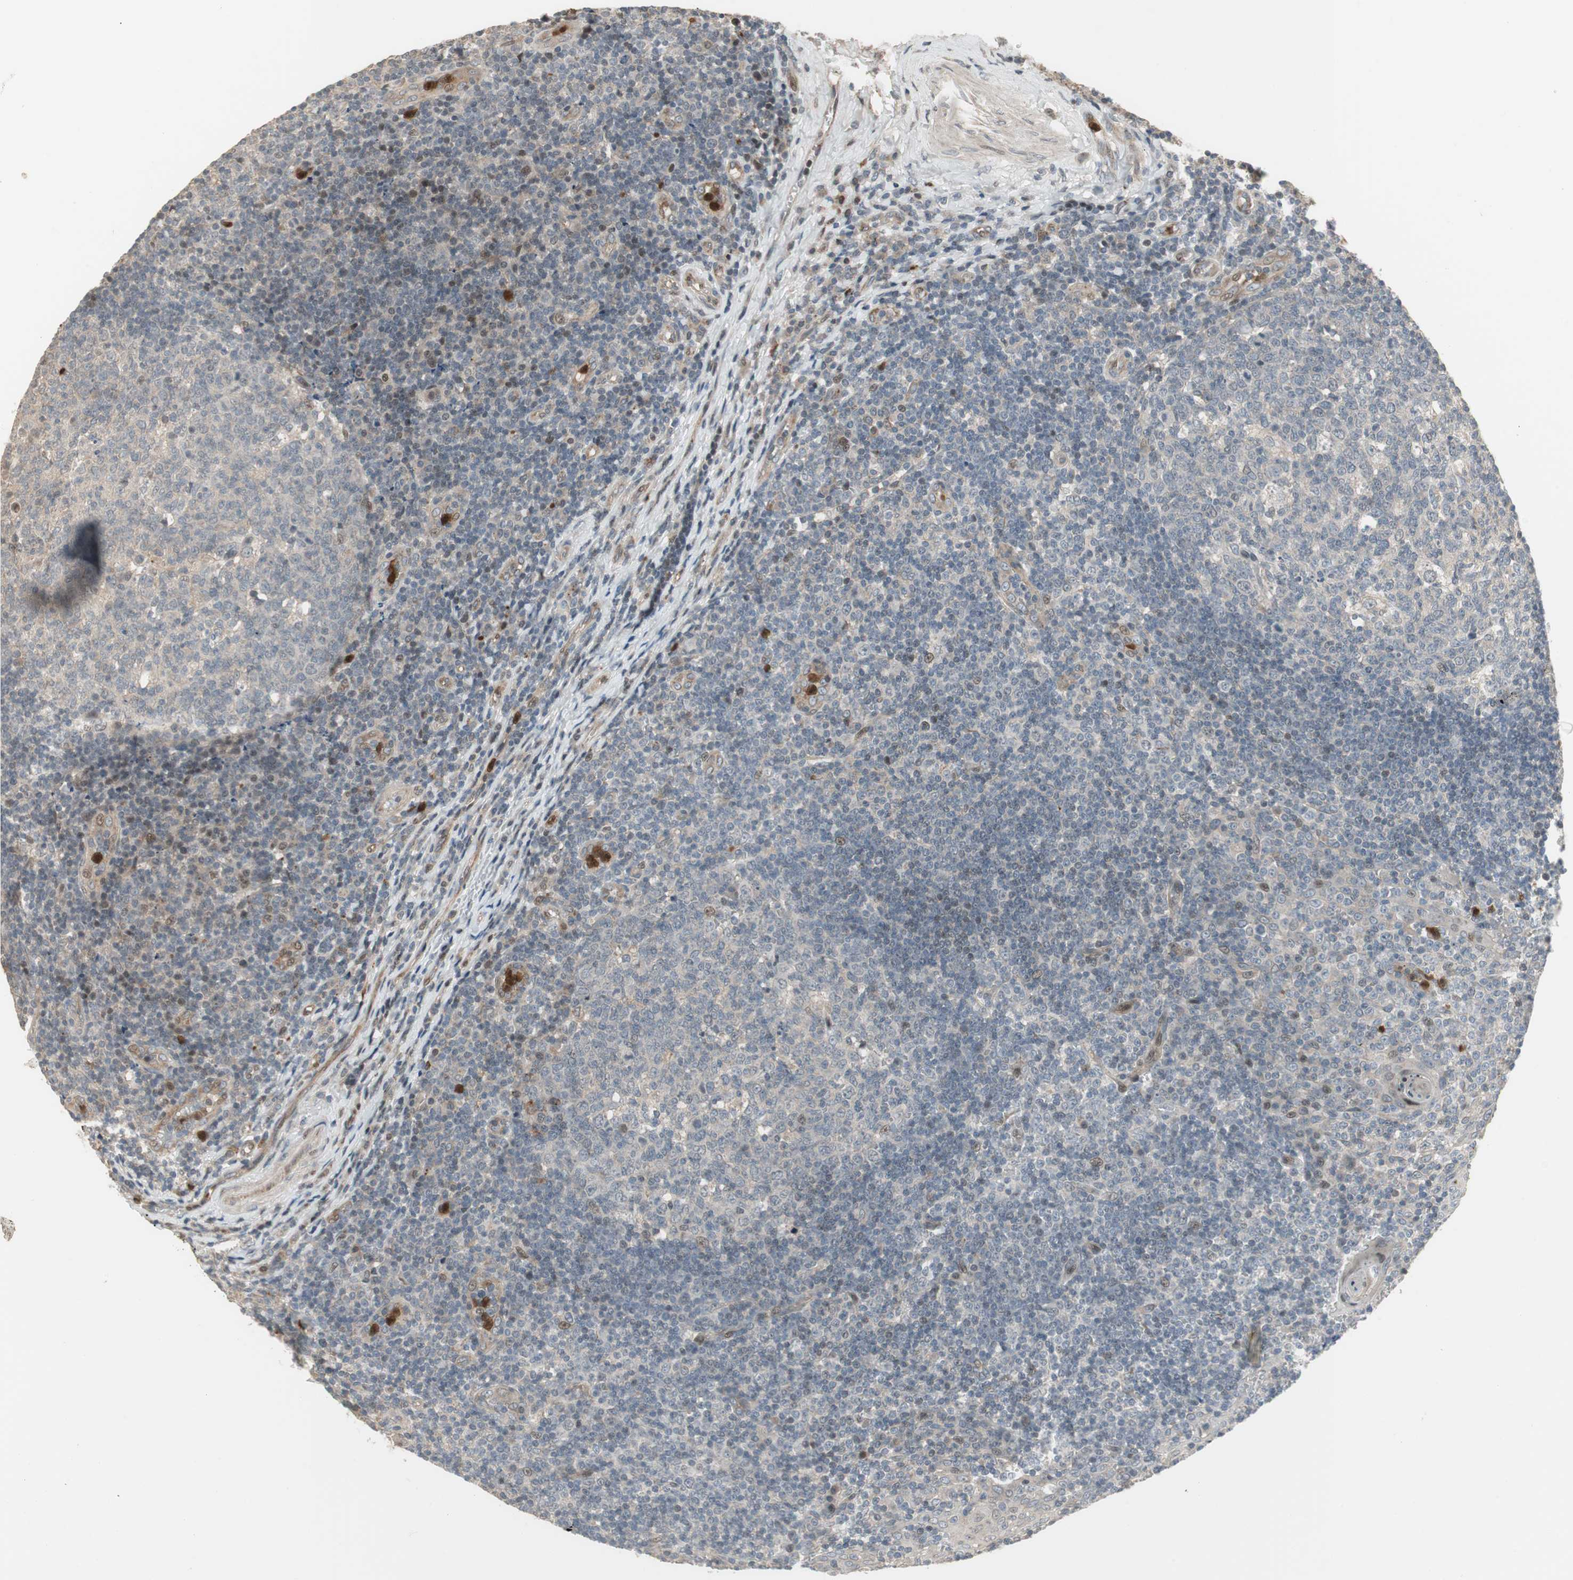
{"staining": {"intensity": "moderate", "quantity": "<25%", "location": "nuclear"}, "tissue": "tonsil", "cell_type": "Germinal center cells", "image_type": "normal", "snomed": [{"axis": "morphology", "description": "Normal tissue, NOS"}, {"axis": "topography", "description": "Tonsil"}], "caption": "Immunohistochemistry image of benign tonsil: tonsil stained using immunohistochemistry (IHC) exhibits low levels of moderate protein expression localized specifically in the nuclear of germinal center cells, appearing as a nuclear brown color.", "gene": "SNX4", "patient": {"sex": "female", "age": 40}}